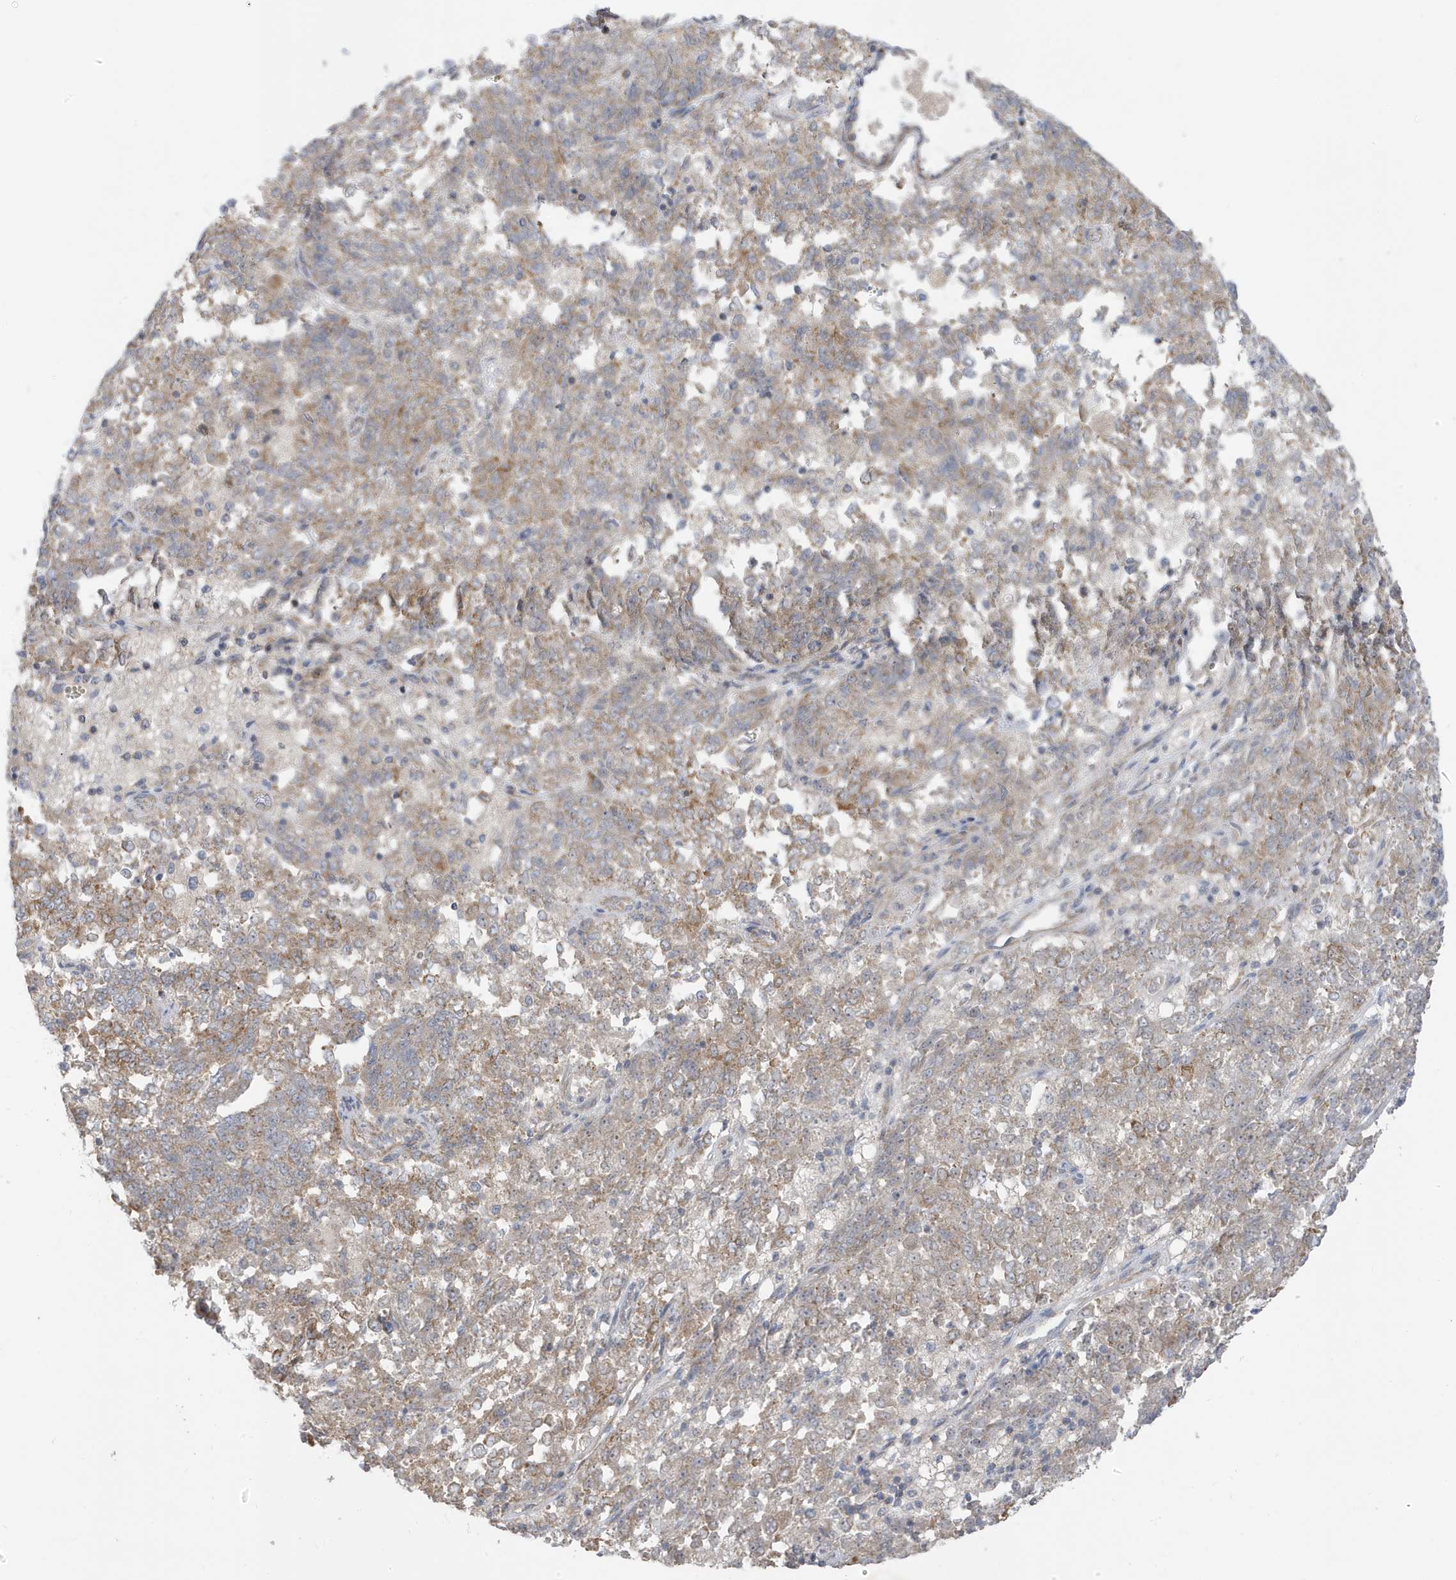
{"staining": {"intensity": "moderate", "quantity": ">75%", "location": "cytoplasmic/membranous"}, "tissue": "endometrial cancer", "cell_type": "Tumor cells", "image_type": "cancer", "snomed": [{"axis": "morphology", "description": "Adenocarcinoma, NOS"}, {"axis": "topography", "description": "Endometrium"}], "caption": "Endometrial adenocarcinoma stained with a protein marker displays moderate staining in tumor cells.", "gene": "ATP13A5", "patient": {"sex": "female", "age": 80}}